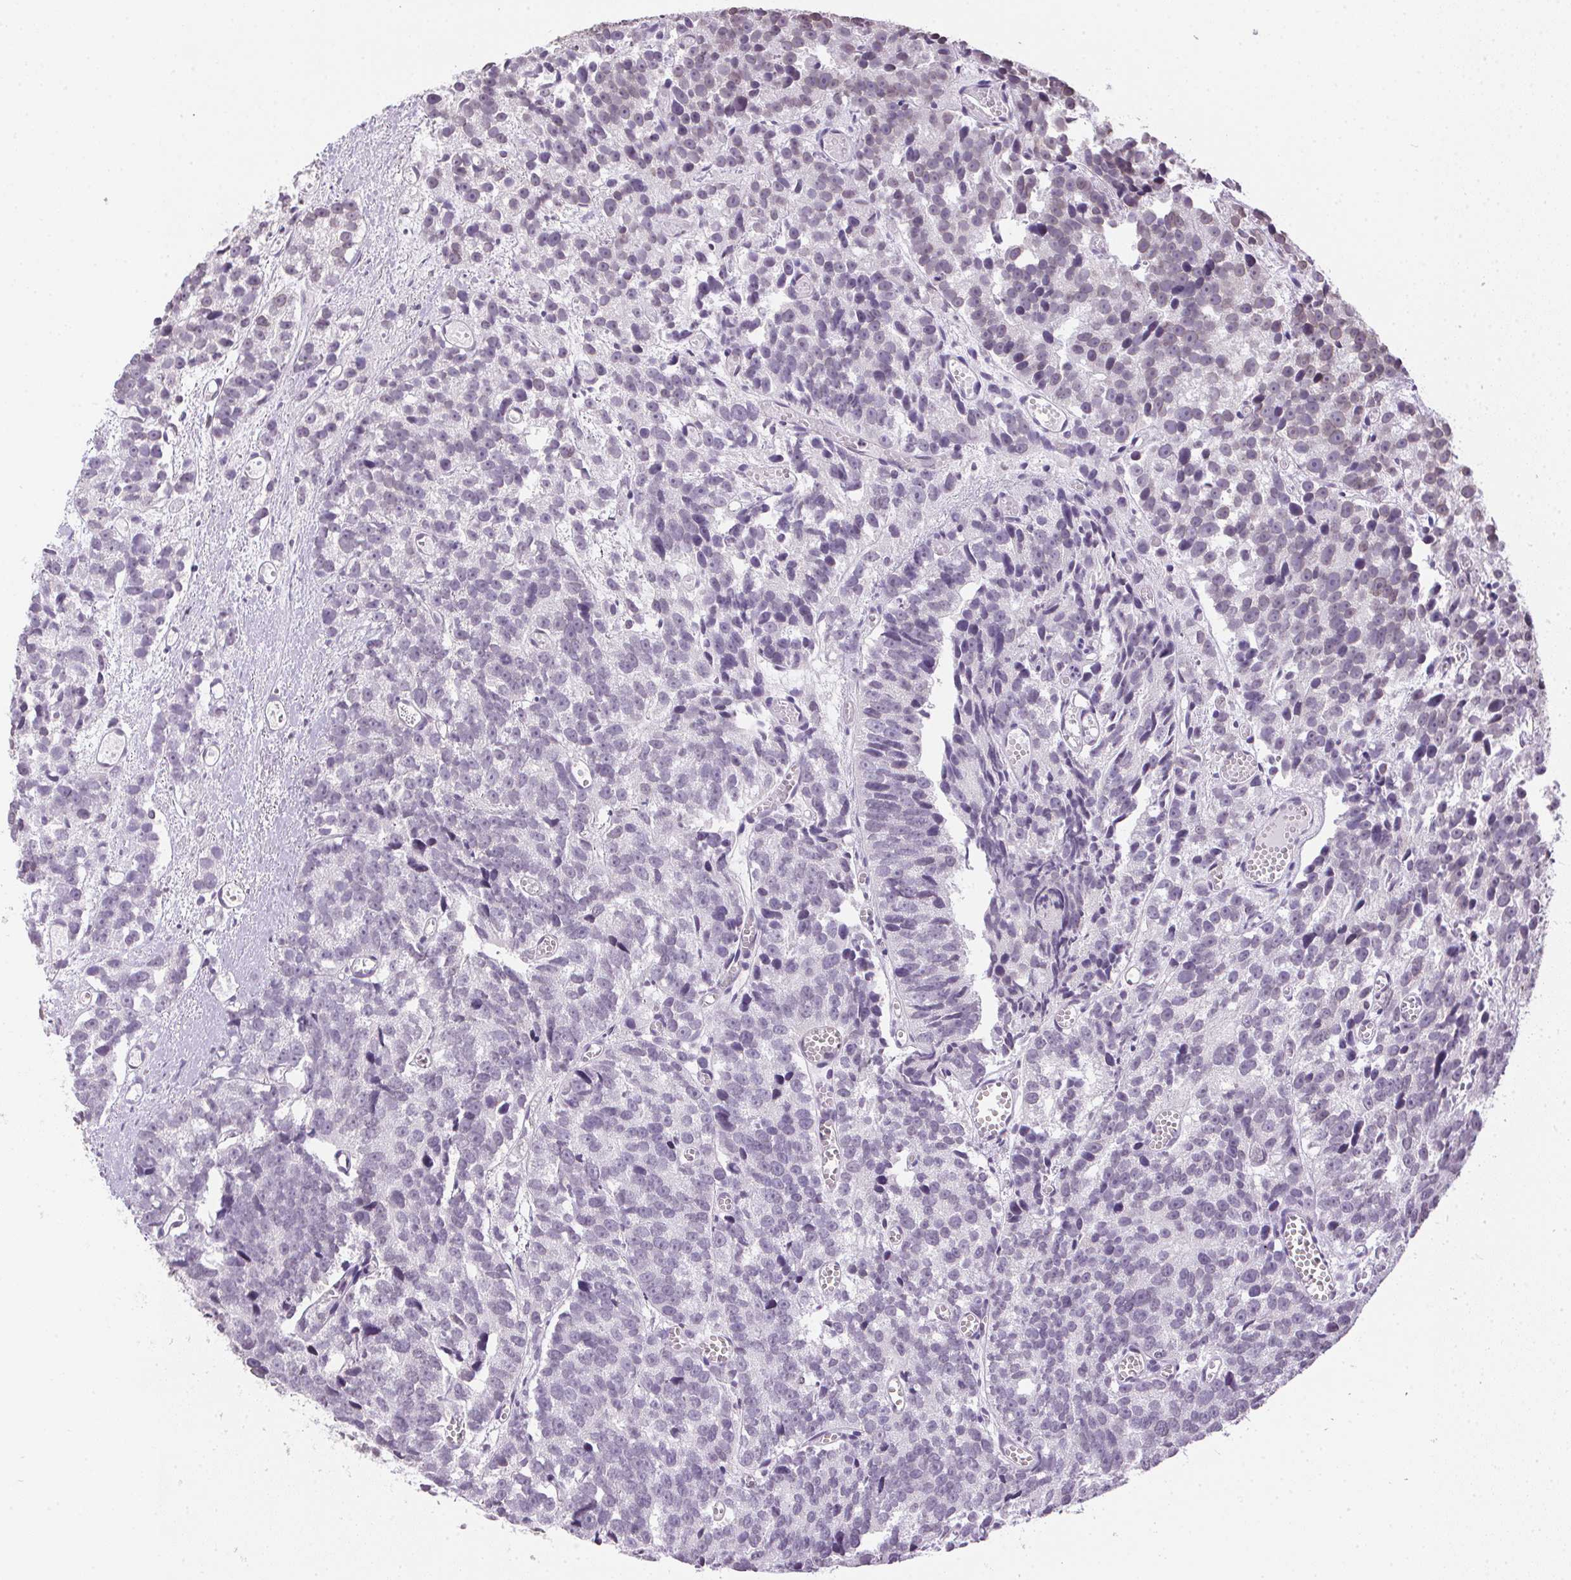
{"staining": {"intensity": "negative", "quantity": "none", "location": "none"}, "tissue": "prostate cancer", "cell_type": "Tumor cells", "image_type": "cancer", "snomed": [{"axis": "morphology", "description": "Adenocarcinoma, High grade"}, {"axis": "topography", "description": "Prostate"}], "caption": "Tumor cells are negative for protein expression in human prostate high-grade adenocarcinoma.", "gene": "PRL", "patient": {"sex": "male", "age": 77}}